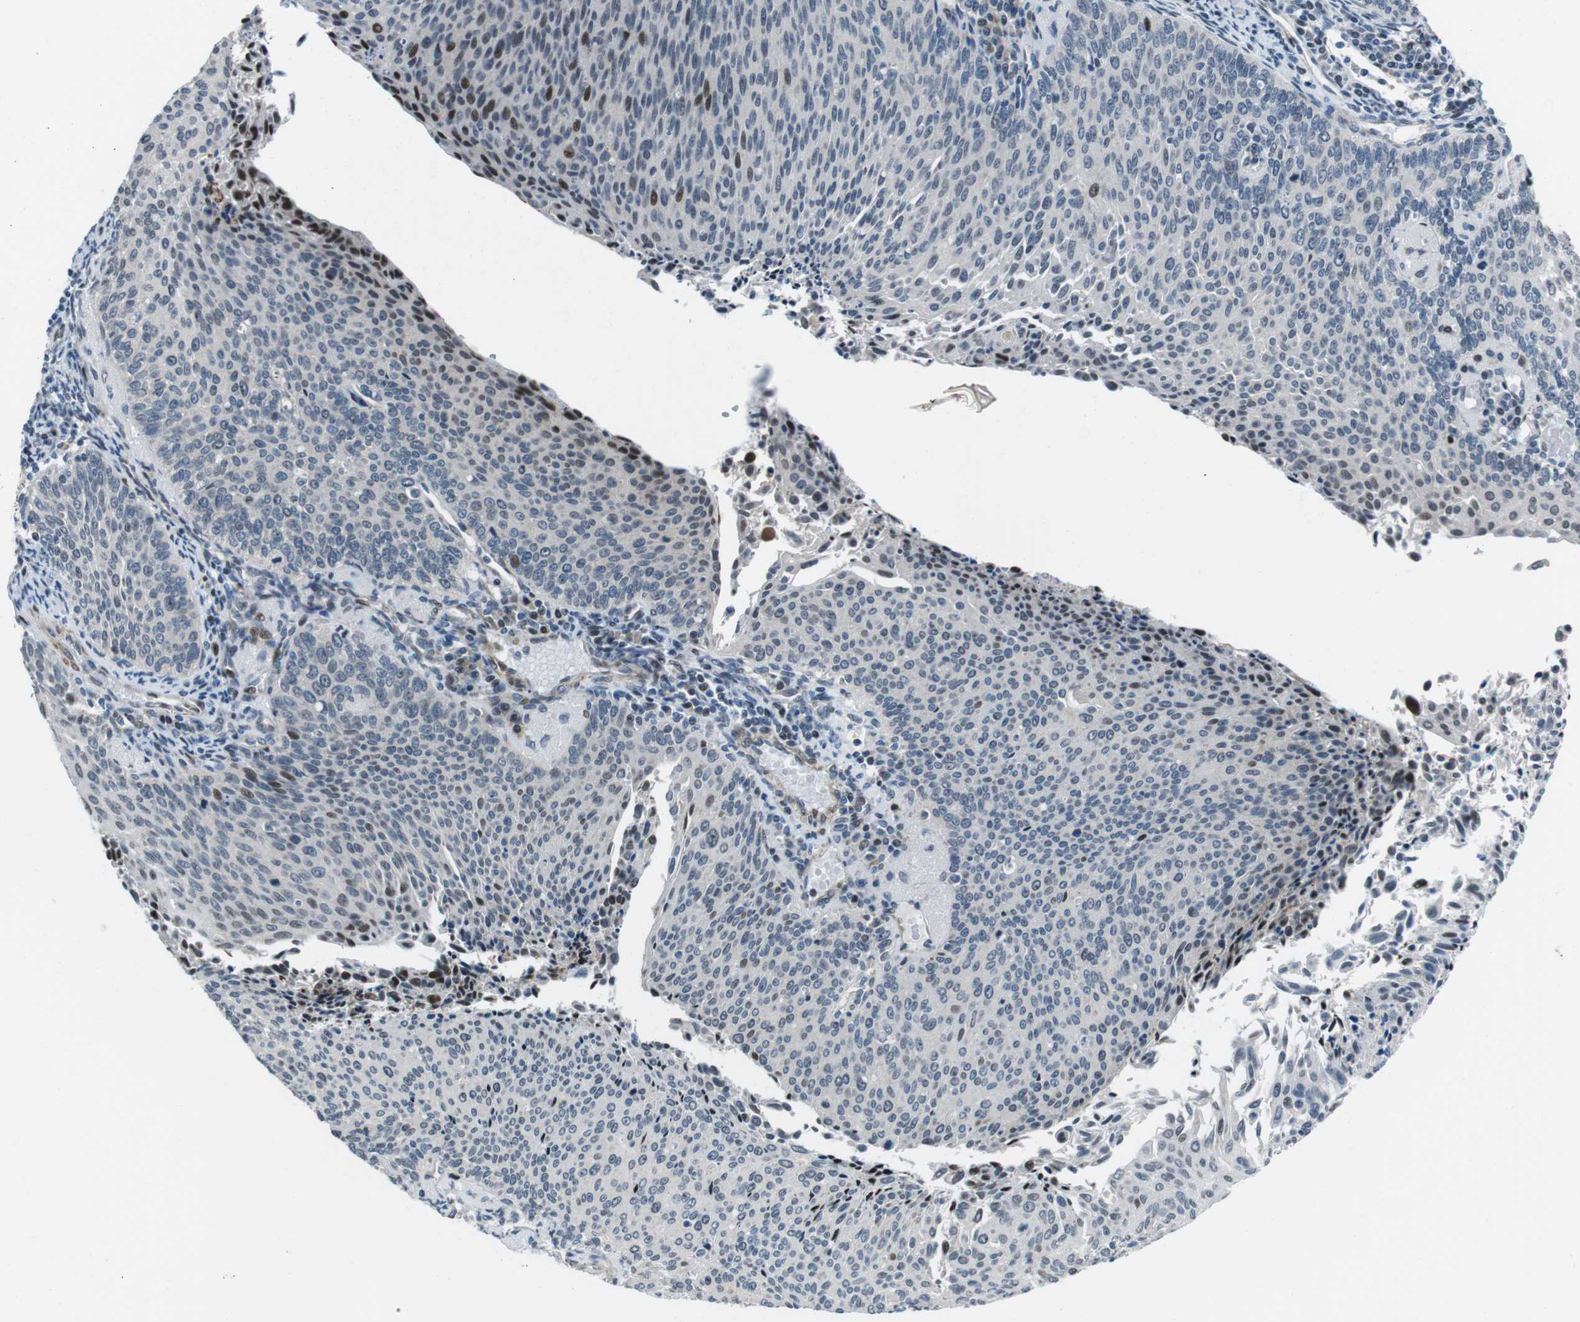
{"staining": {"intensity": "strong", "quantity": "<25%", "location": "nuclear"}, "tissue": "cervical cancer", "cell_type": "Tumor cells", "image_type": "cancer", "snomed": [{"axis": "morphology", "description": "Squamous cell carcinoma, NOS"}, {"axis": "topography", "description": "Cervix"}], "caption": "The micrograph demonstrates staining of cervical cancer, revealing strong nuclear protein staining (brown color) within tumor cells.", "gene": "PBRM1", "patient": {"sex": "female", "age": 55}}